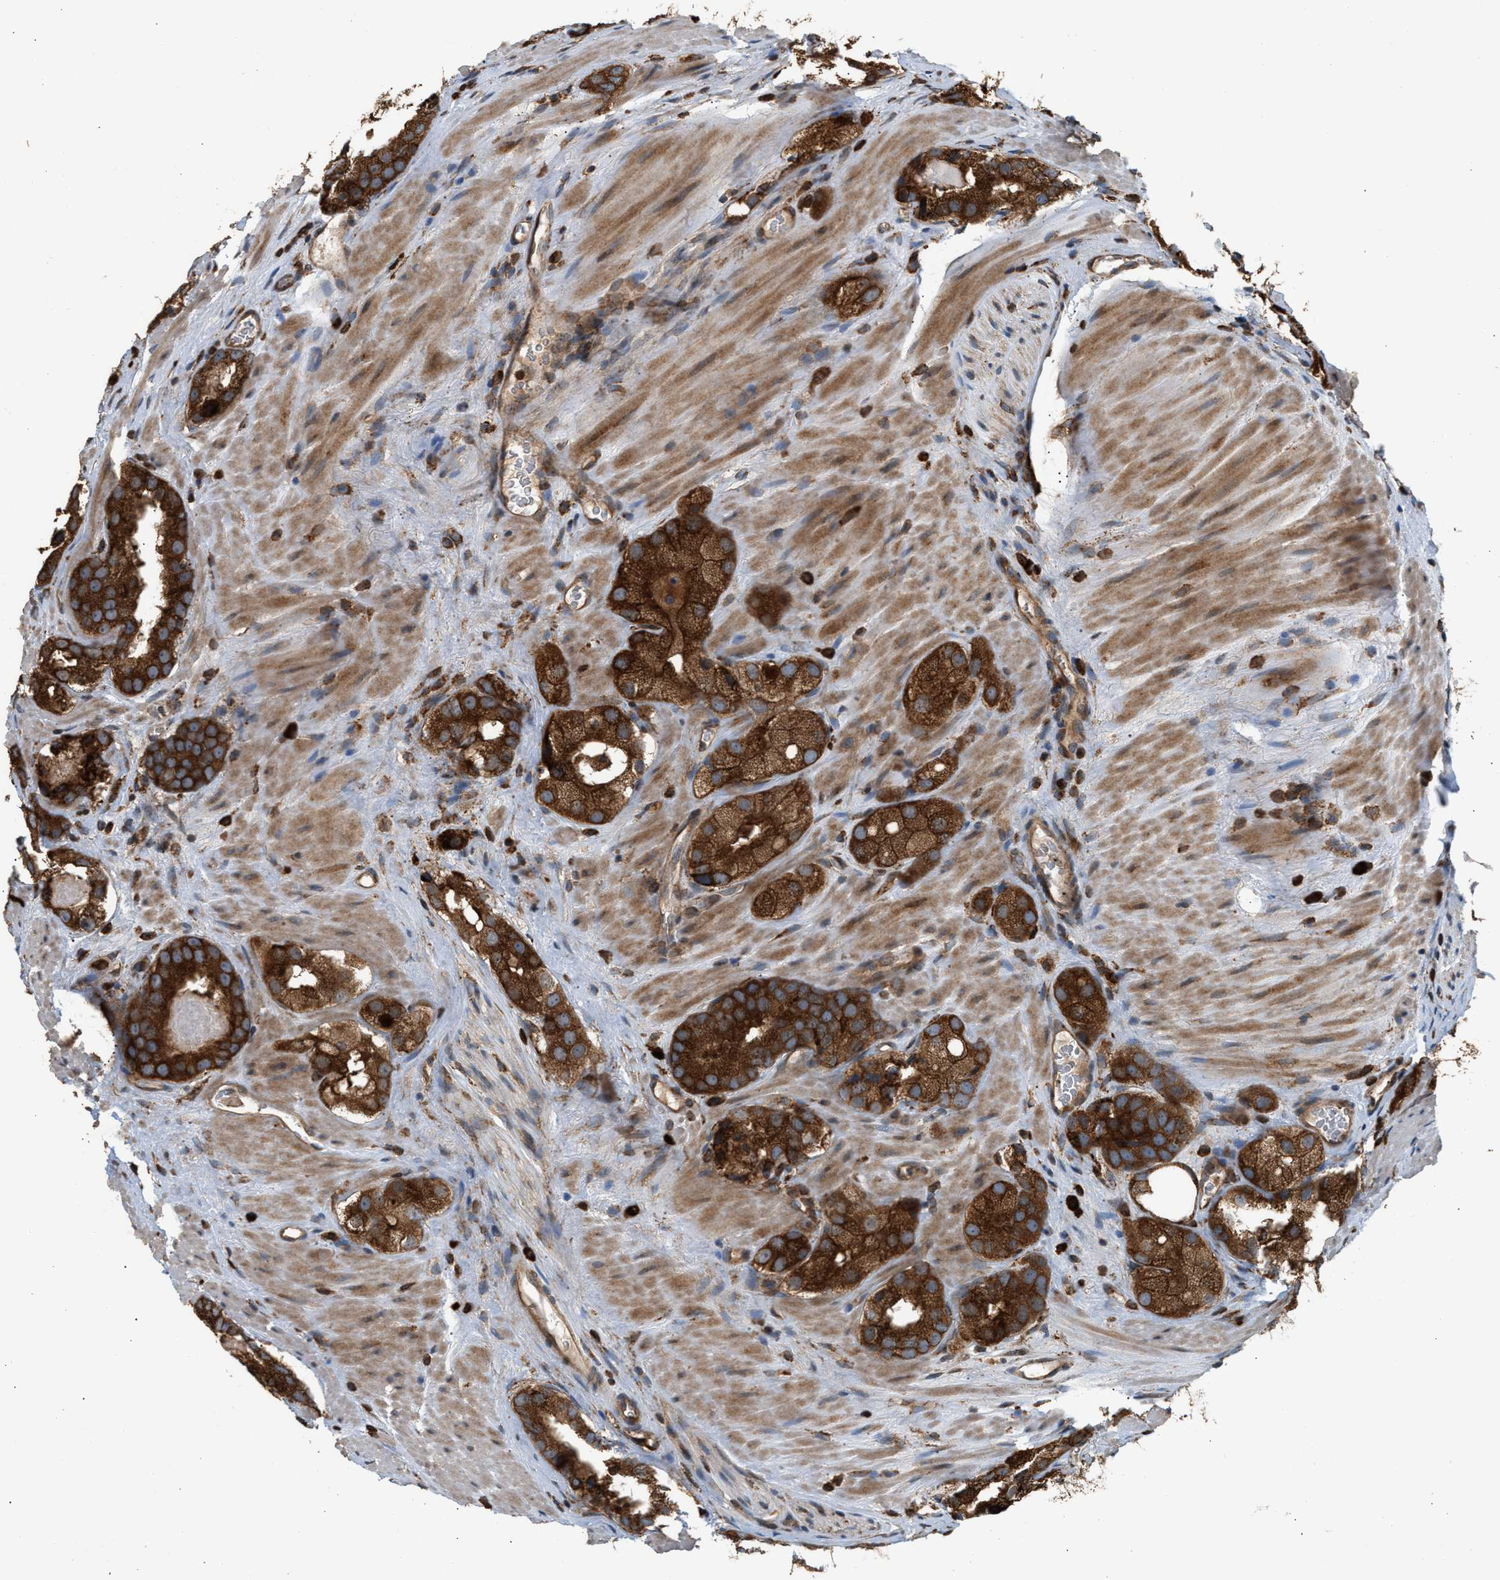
{"staining": {"intensity": "strong", "quantity": ">75%", "location": "cytoplasmic/membranous"}, "tissue": "prostate cancer", "cell_type": "Tumor cells", "image_type": "cancer", "snomed": [{"axis": "morphology", "description": "Adenocarcinoma, High grade"}, {"axis": "topography", "description": "Prostate"}], "caption": "This image demonstrates prostate cancer (high-grade adenocarcinoma) stained with IHC to label a protein in brown. The cytoplasmic/membranous of tumor cells show strong positivity for the protein. Nuclei are counter-stained blue.", "gene": "BAIAP2L1", "patient": {"sex": "male", "age": 63}}